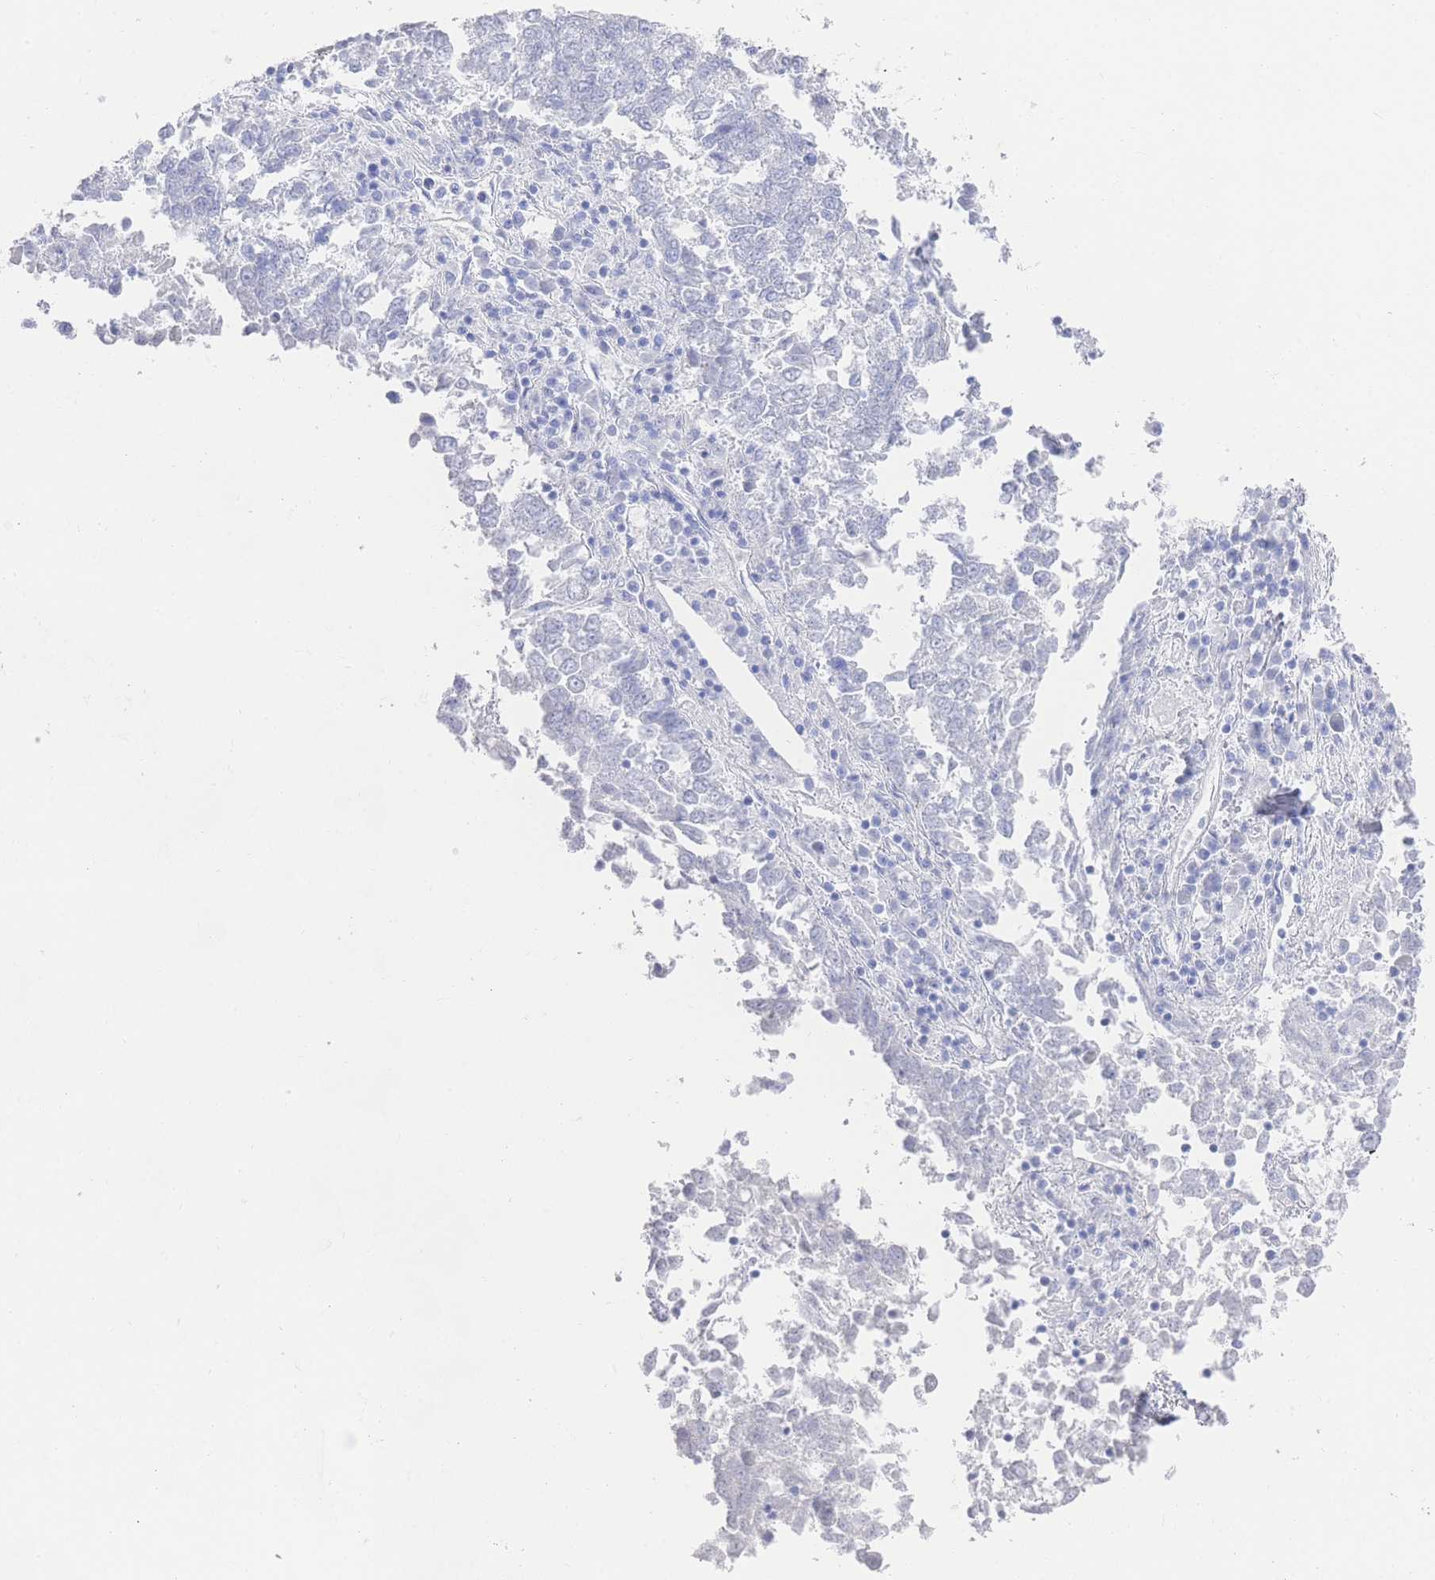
{"staining": {"intensity": "negative", "quantity": "none", "location": "none"}, "tissue": "lung cancer", "cell_type": "Tumor cells", "image_type": "cancer", "snomed": [{"axis": "morphology", "description": "Squamous cell carcinoma, NOS"}, {"axis": "topography", "description": "Lung"}], "caption": "Lung cancer (squamous cell carcinoma) stained for a protein using immunohistochemistry reveals no expression tumor cells.", "gene": "LRRC37A", "patient": {"sex": "male", "age": 73}}